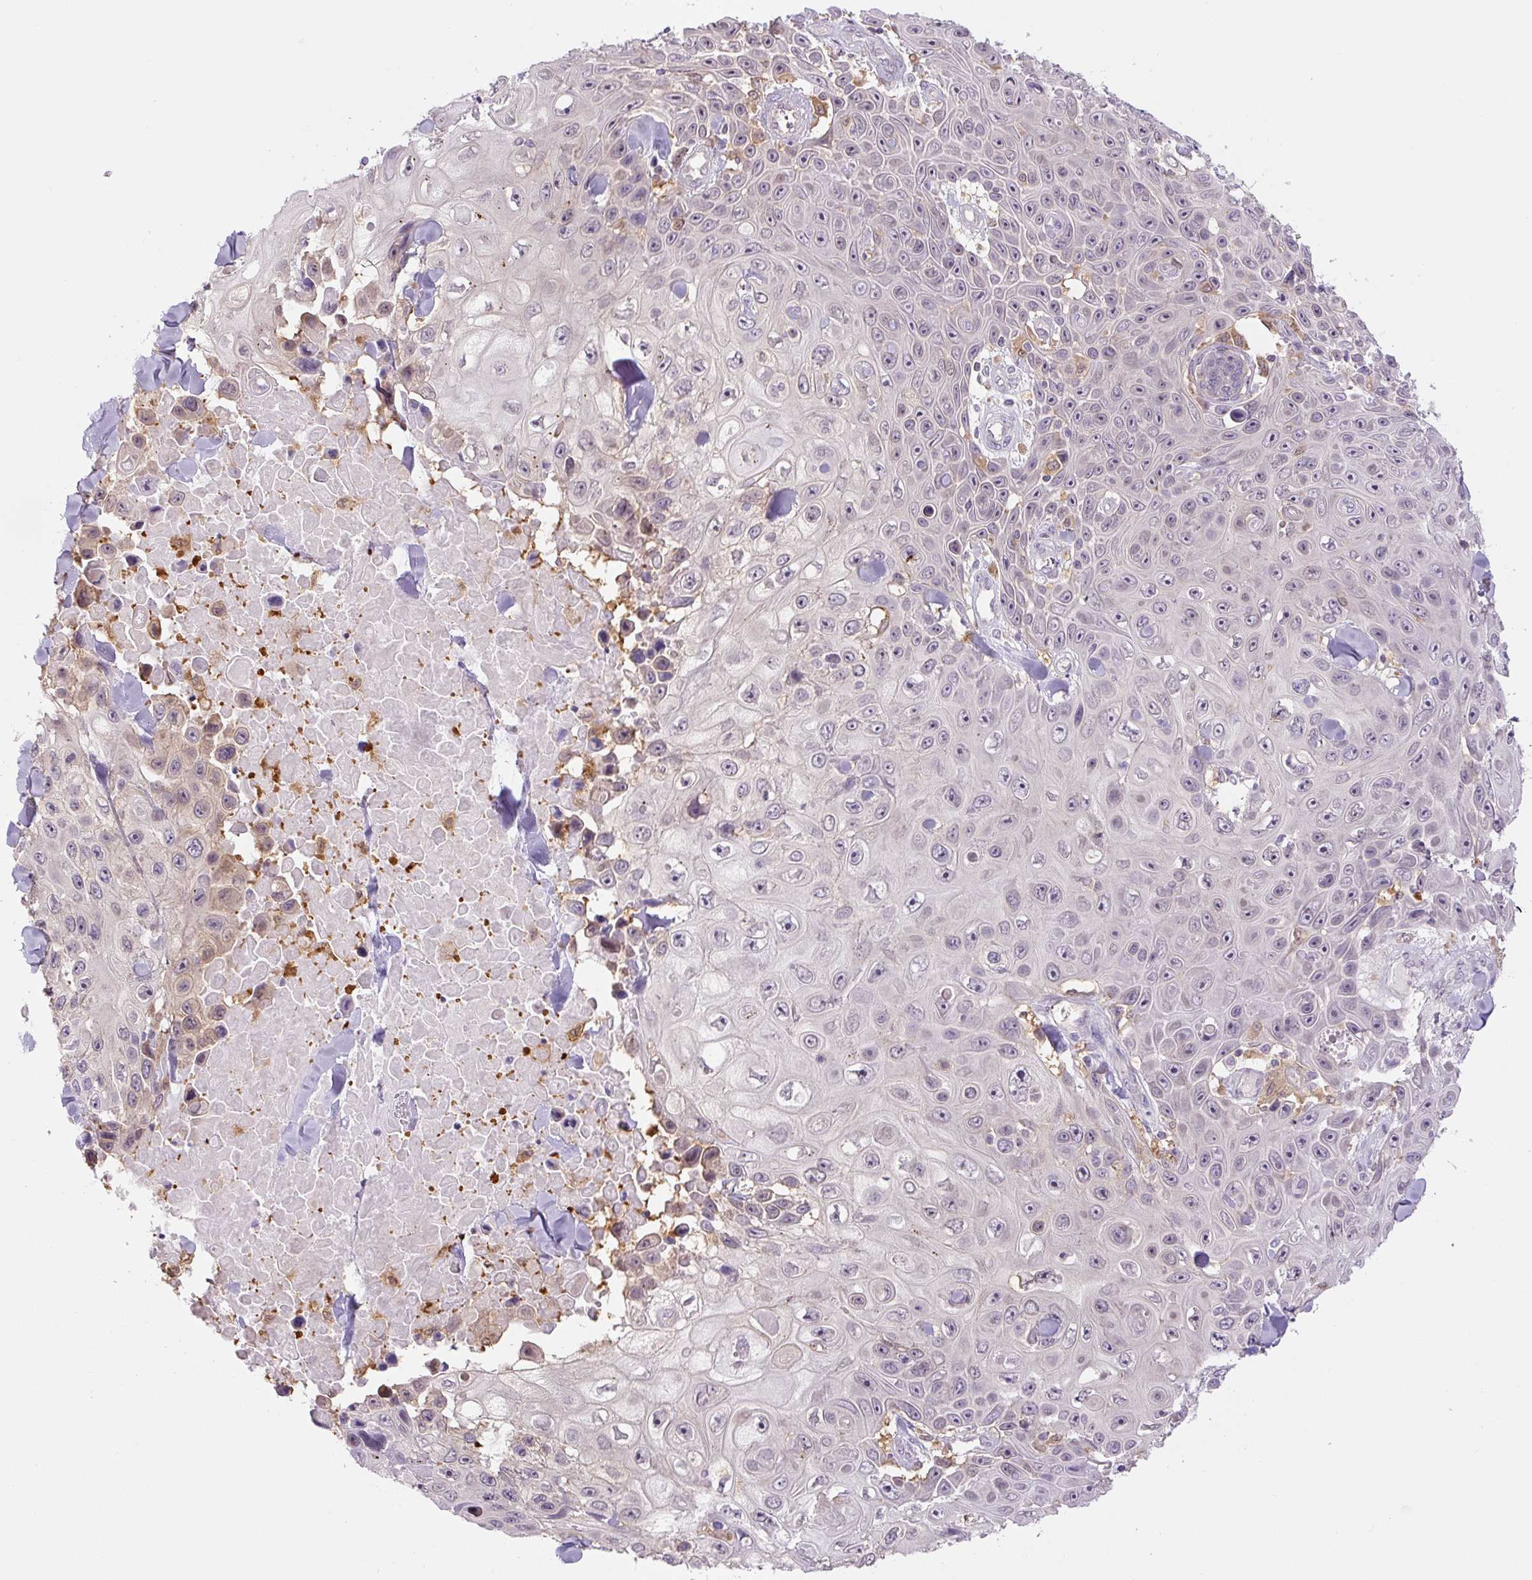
{"staining": {"intensity": "negative", "quantity": "none", "location": "none"}, "tissue": "skin cancer", "cell_type": "Tumor cells", "image_type": "cancer", "snomed": [{"axis": "morphology", "description": "Squamous cell carcinoma, NOS"}, {"axis": "topography", "description": "Skin"}], "caption": "Immunohistochemistry micrograph of neoplastic tissue: skin cancer stained with DAB (3,3'-diaminobenzidine) shows no significant protein expression in tumor cells.", "gene": "SPSB2", "patient": {"sex": "male", "age": 82}}